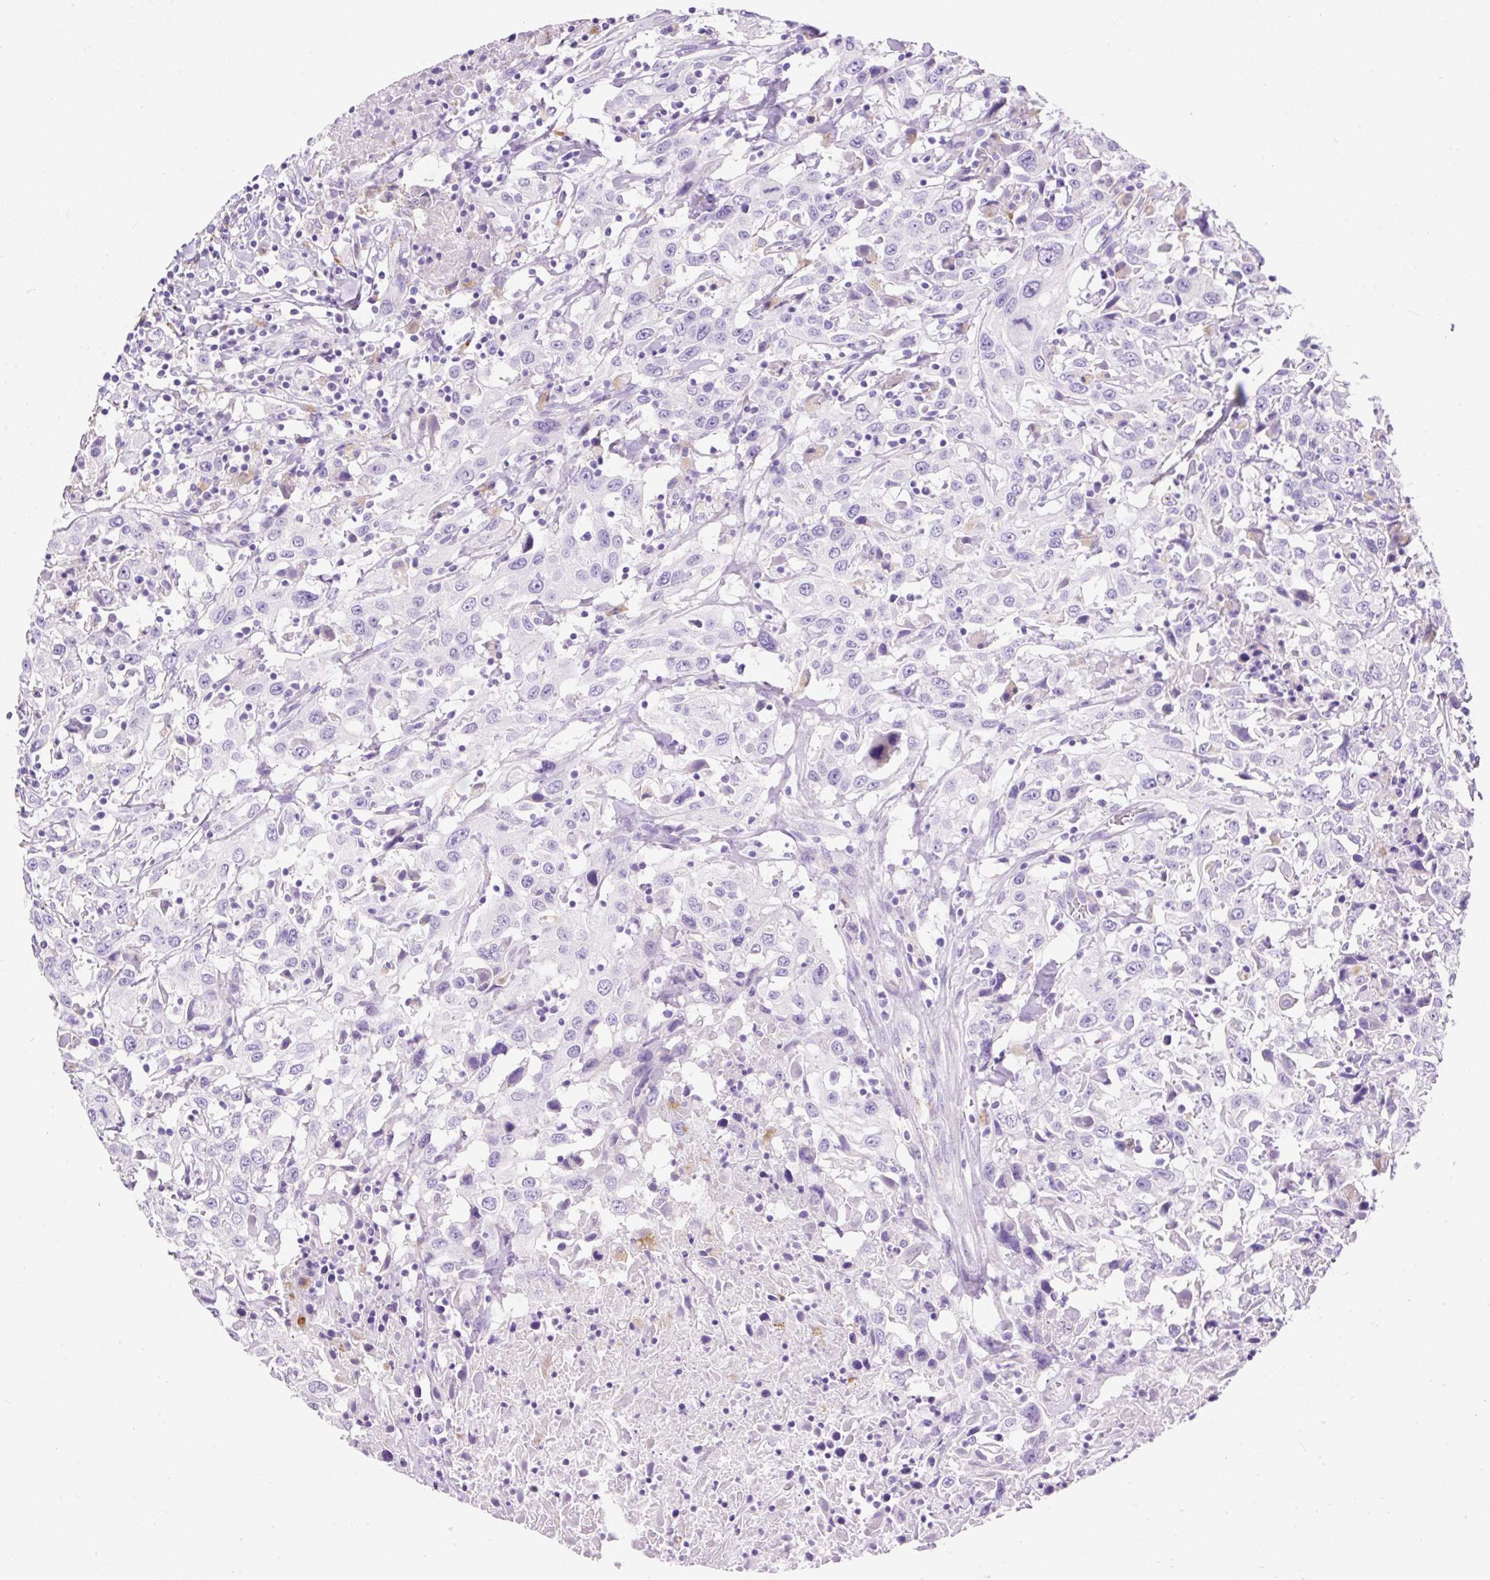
{"staining": {"intensity": "negative", "quantity": "none", "location": "none"}, "tissue": "urothelial cancer", "cell_type": "Tumor cells", "image_type": "cancer", "snomed": [{"axis": "morphology", "description": "Urothelial carcinoma, High grade"}, {"axis": "topography", "description": "Urinary bladder"}], "caption": "High power microscopy histopathology image of an IHC image of high-grade urothelial carcinoma, revealing no significant positivity in tumor cells.", "gene": "HEXB", "patient": {"sex": "male", "age": 61}}